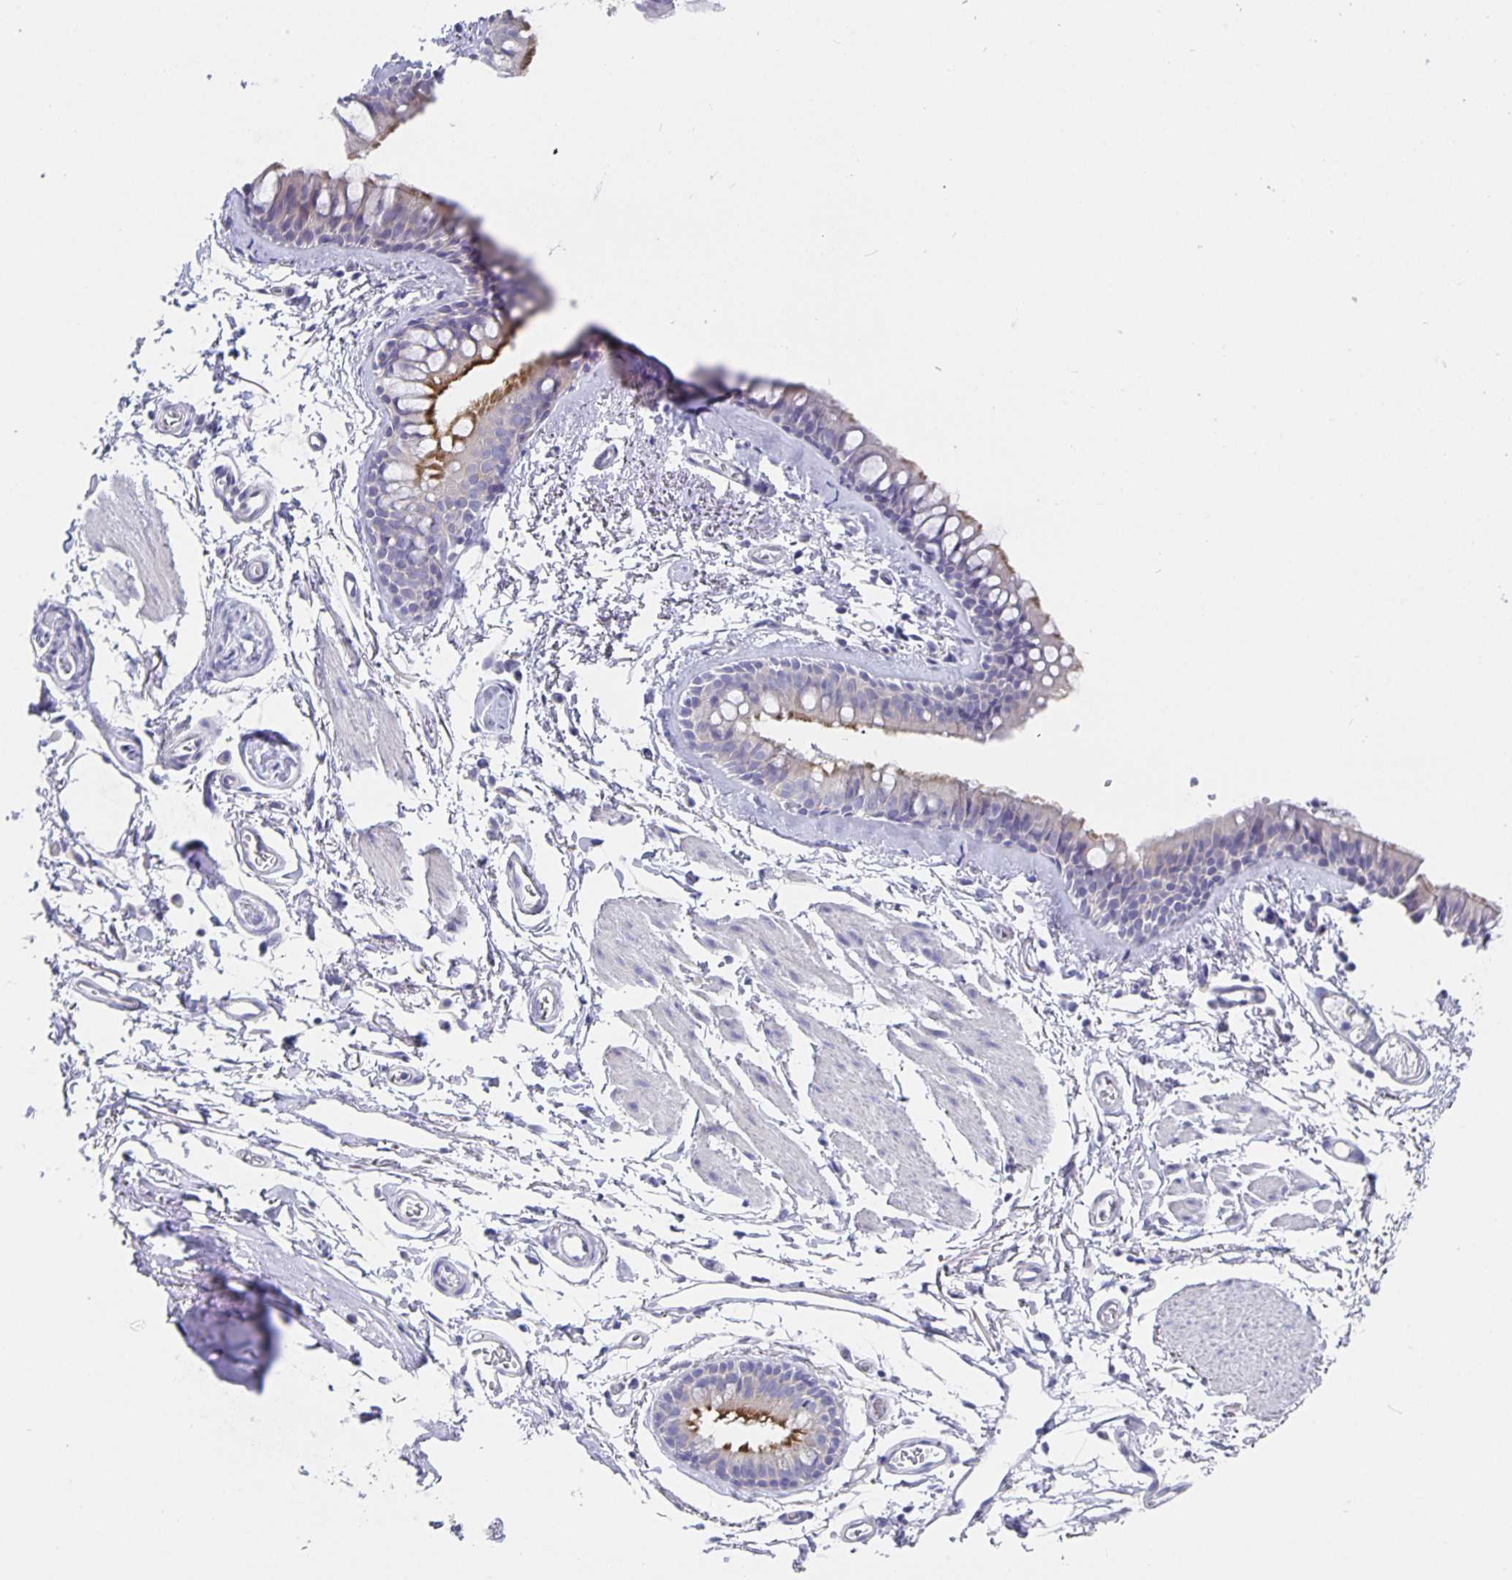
{"staining": {"intensity": "moderate", "quantity": "25%-75%", "location": "cytoplasmic/membranous"}, "tissue": "bronchus", "cell_type": "Respiratory epithelial cells", "image_type": "normal", "snomed": [{"axis": "morphology", "description": "Normal tissue, NOS"}, {"axis": "topography", "description": "Cartilage tissue"}, {"axis": "topography", "description": "Bronchus"}], "caption": "IHC histopathology image of unremarkable human bronchus stained for a protein (brown), which displays medium levels of moderate cytoplasmic/membranous staining in about 25%-75% of respiratory epithelial cells.", "gene": "CFAP74", "patient": {"sex": "female", "age": 79}}